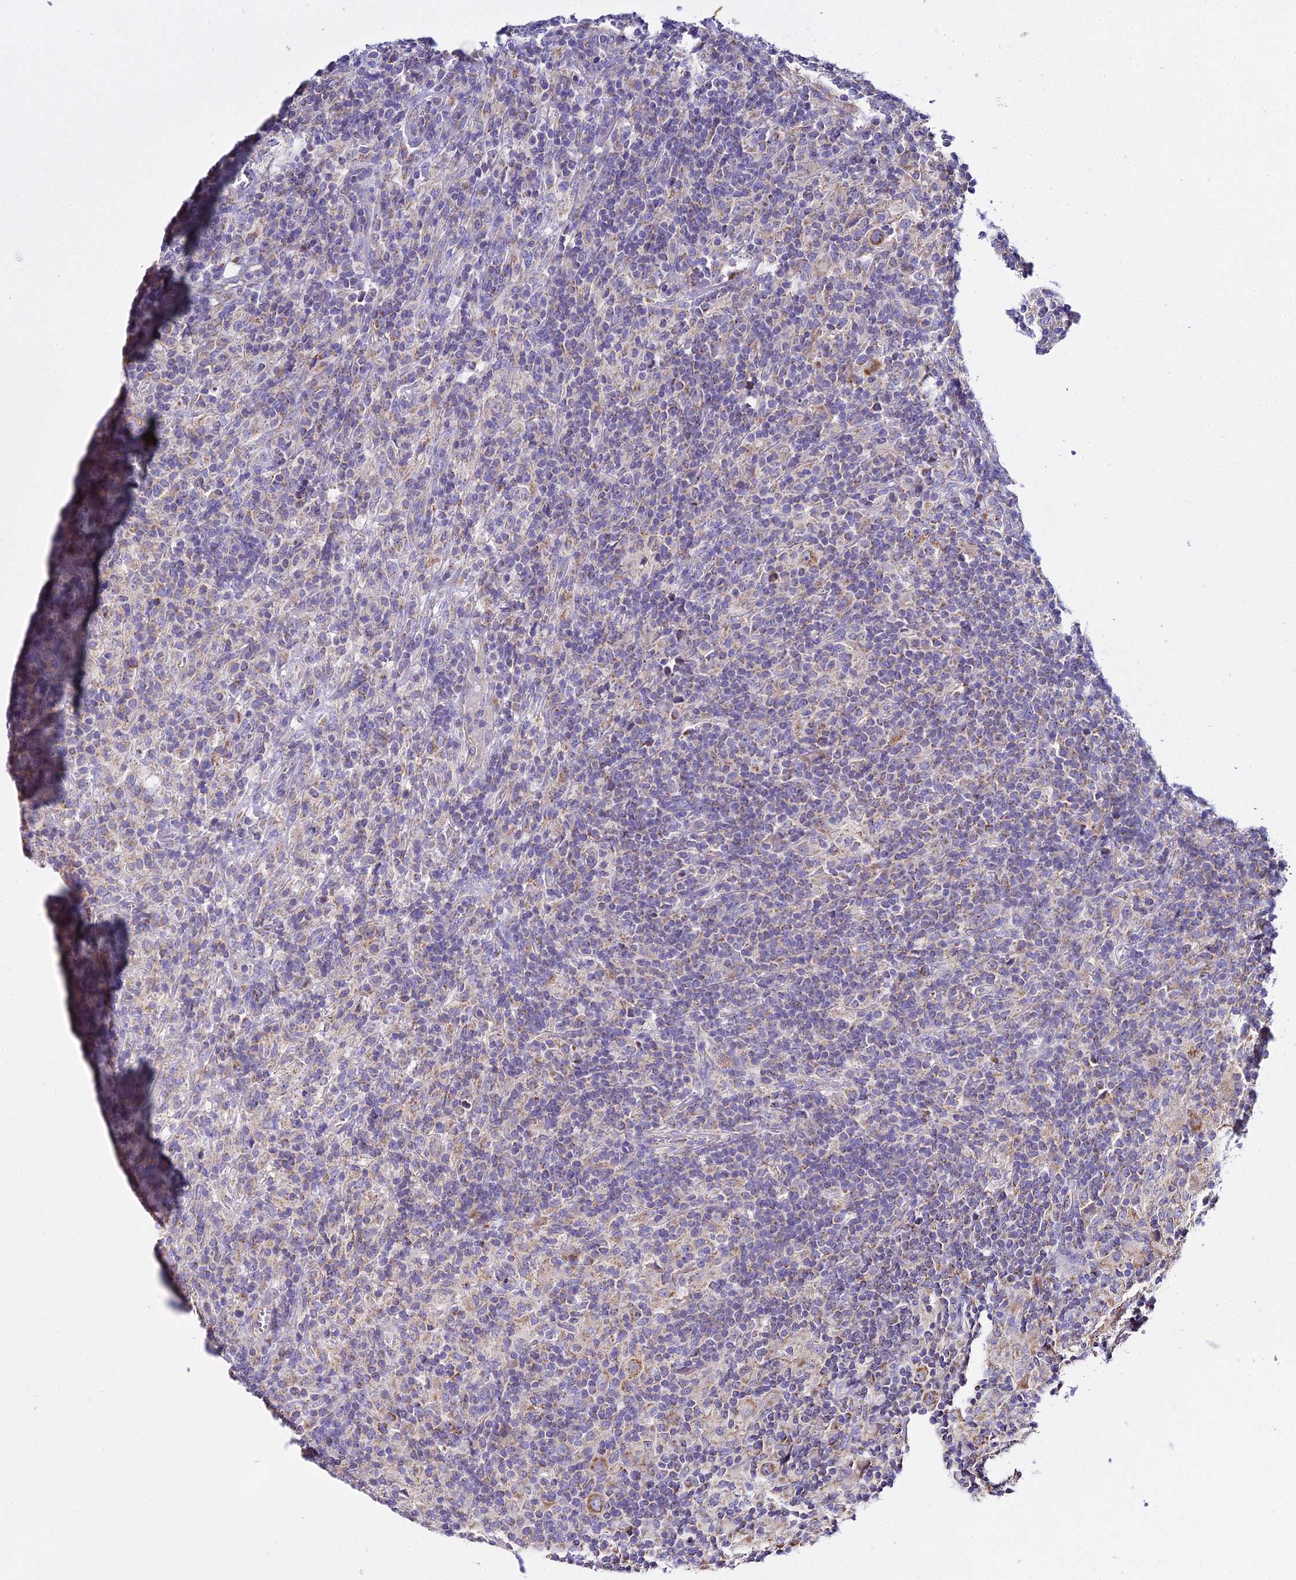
{"staining": {"intensity": "moderate", "quantity": ">75%", "location": "cytoplasmic/membranous"}, "tissue": "lymphoma", "cell_type": "Tumor cells", "image_type": "cancer", "snomed": [{"axis": "morphology", "description": "Hodgkin's disease, NOS"}, {"axis": "topography", "description": "Lymph node"}], "caption": "Hodgkin's disease stained with a protein marker demonstrates moderate staining in tumor cells.", "gene": "TYW5", "patient": {"sex": "male", "age": 70}}